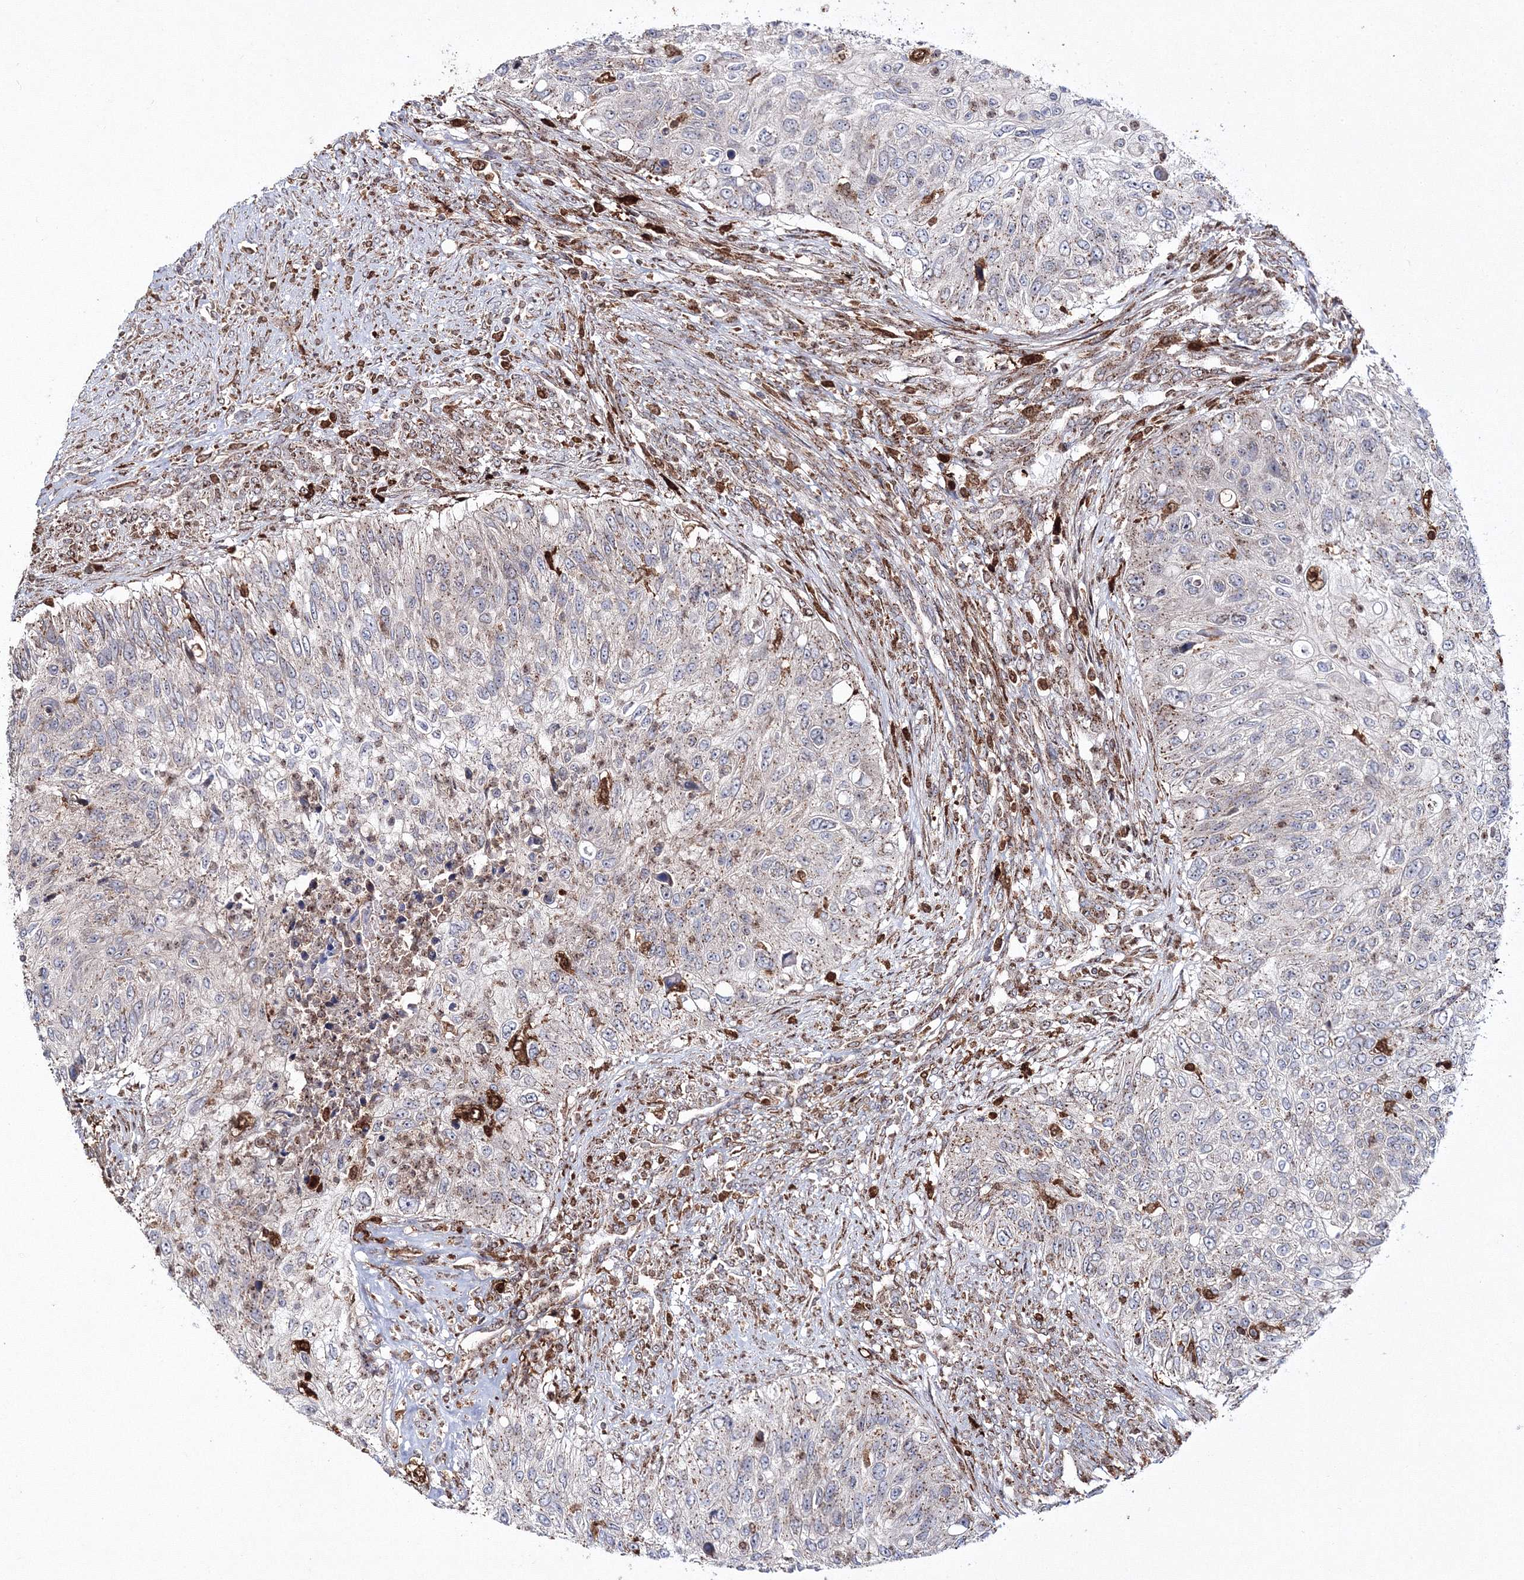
{"staining": {"intensity": "moderate", "quantity": "25%-75%", "location": "cytoplasmic/membranous"}, "tissue": "urothelial cancer", "cell_type": "Tumor cells", "image_type": "cancer", "snomed": [{"axis": "morphology", "description": "Urothelial carcinoma, High grade"}, {"axis": "topography", "description": "Urinary bladder"}], "caption": "High-grade urothelial carcinoma was stained to show a protein in brown. There is medium levels of moderate cytoplasmic/membranous expression in approximately 25%-75% of tumor cells.", "gene": "ARCN1", "patient": {"sex": "female", "age": 60}}